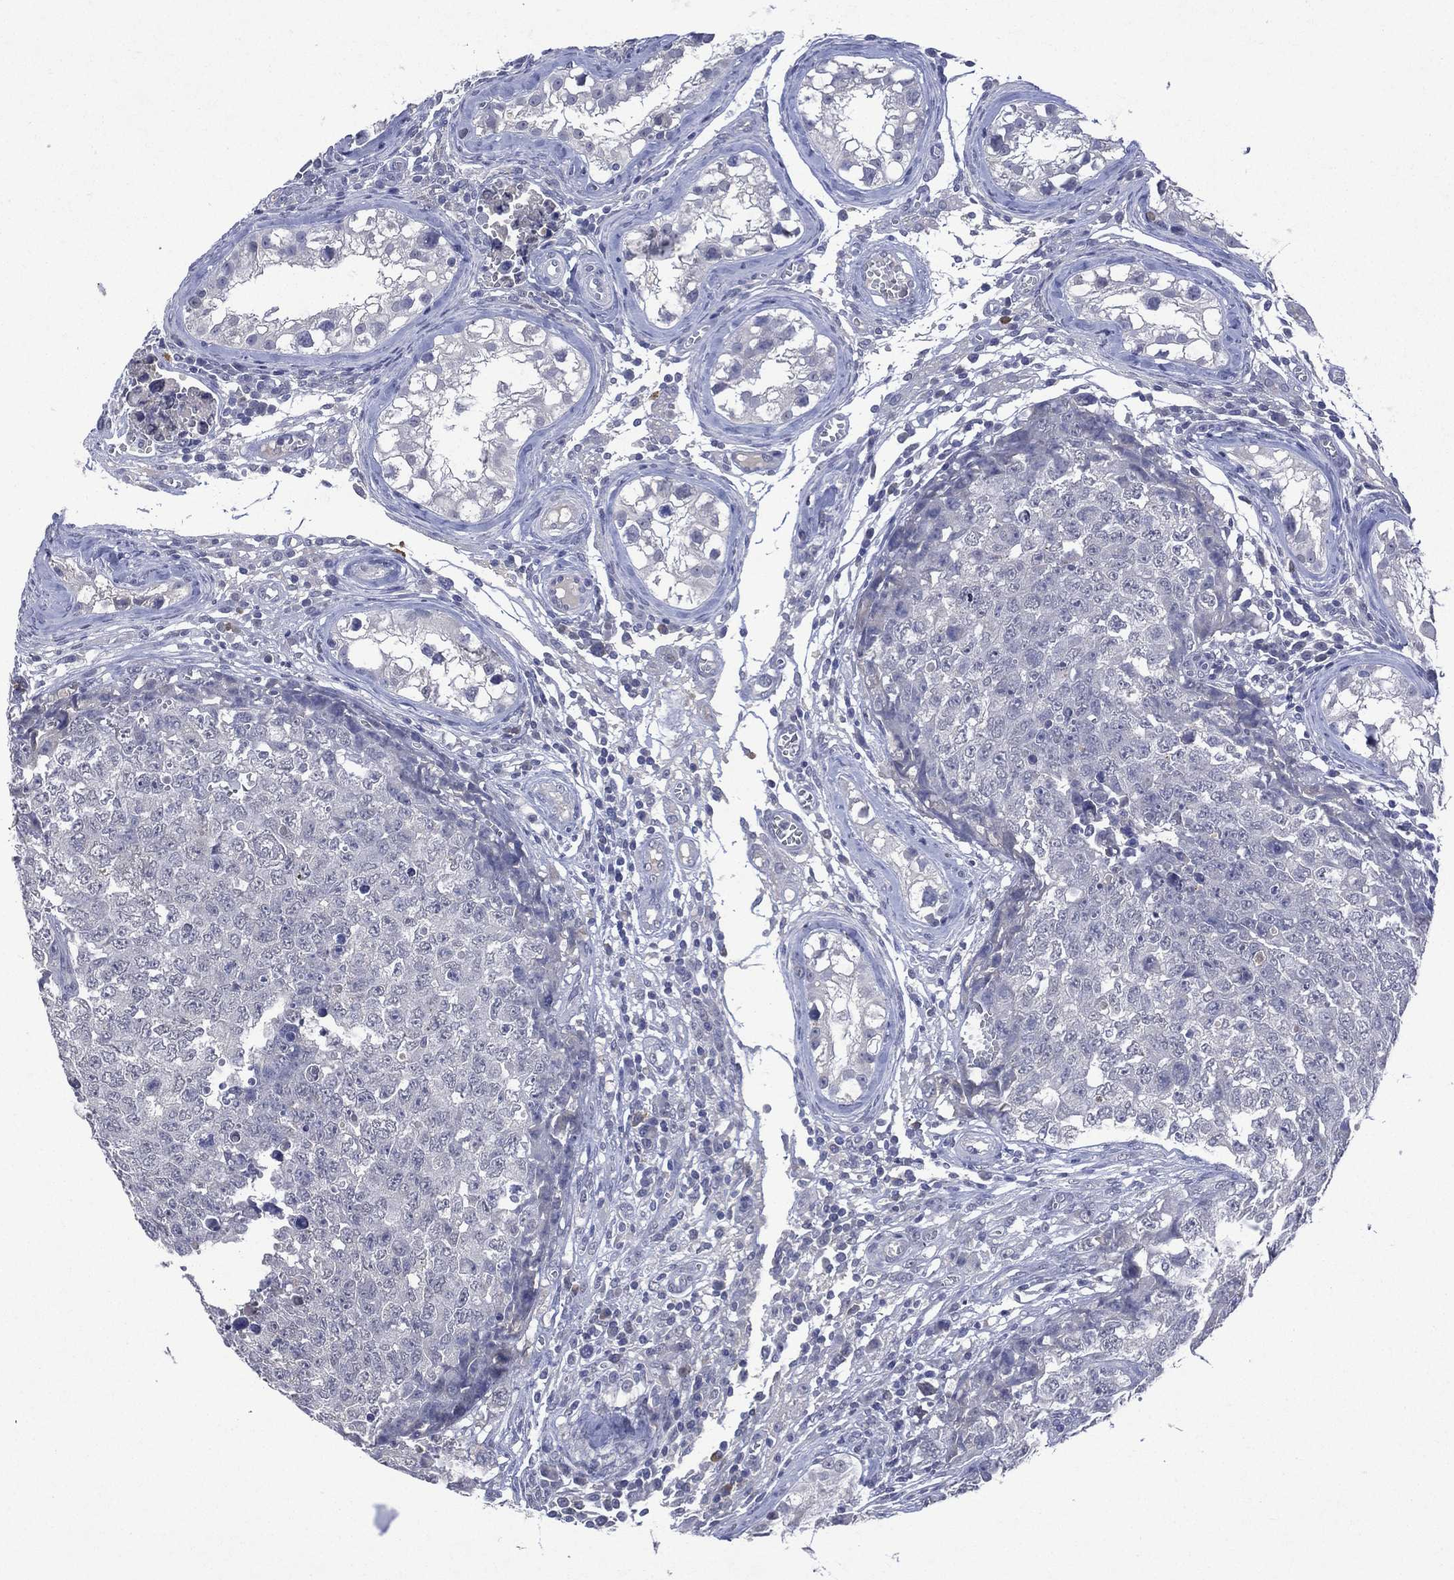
{"staining": {"intensity": "negative", "quantity": "none", "location": "none"}, "tissue": "testis cancer", "cell_type": "Tumor cells", "image_type": "cancer", "snomed": [{"axis": "morphology", "description": "Carcinoma, Embryonal, NOS"}, {"axis": "topography", "description": "Testis"}], "caption": "DAB (3,3'-diaminobenzidine) immunohistochemical staining of testis embryonal carcinoma shows no significant positivity in tumor cells.", "gene": "ASB10", "patient": {"sex": "male", "age": 23}}